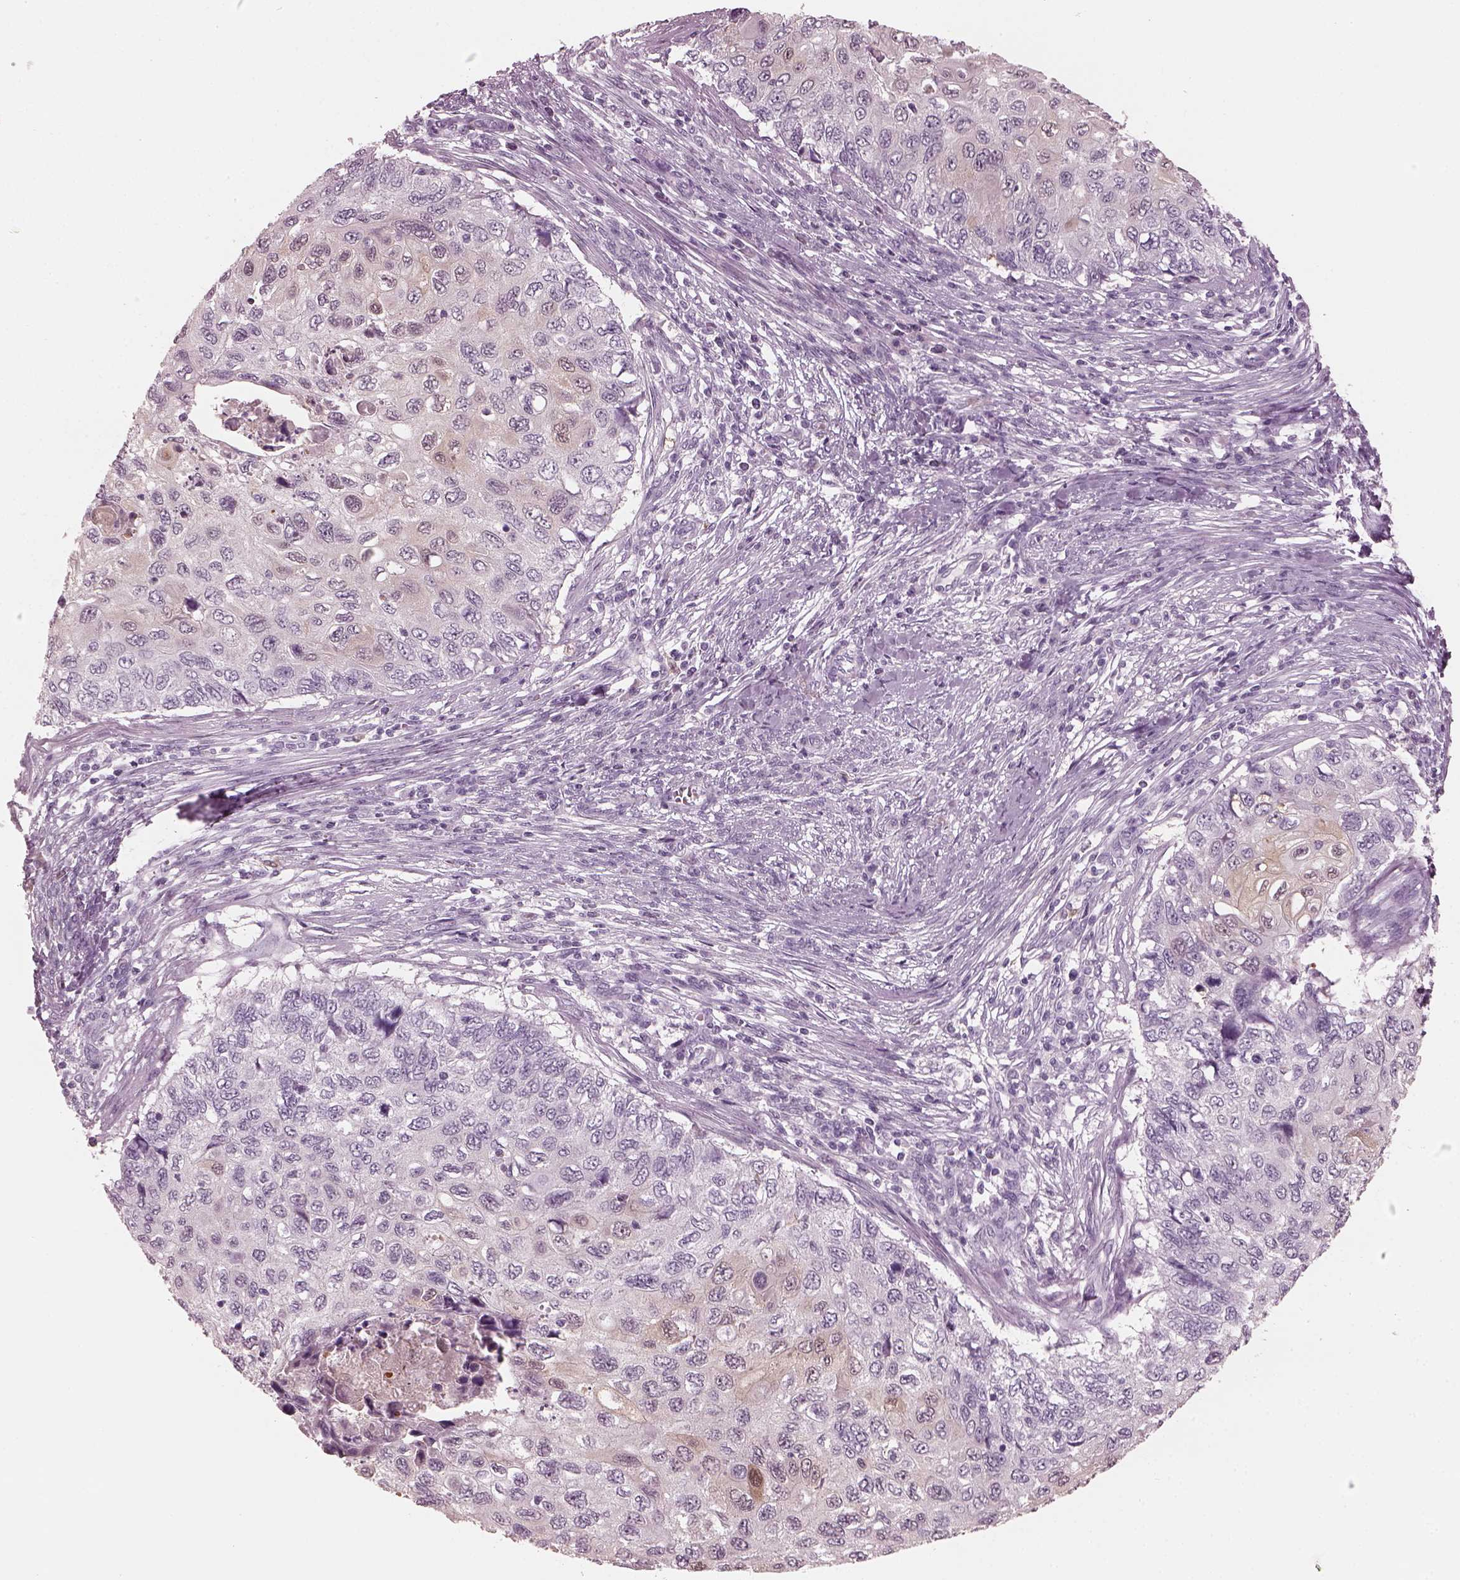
{"staining": {"intensity": "negative", "quantity": "none", "location": "none"}, "tissue": "cervical cancer", "cell_type": "Tumor cells", "image_type": "cancer", "snomed": [{"axis": "morphology", "description": "Squamous cell carcinoma, NOS"}, {"axis": "topography", "description": "Cervix"}], "caption": "IHC of cervical cancer exhibits no staining in tumor cells.", "gene": "C2orf81", "patient": {"sex": "female", "age": 70}}